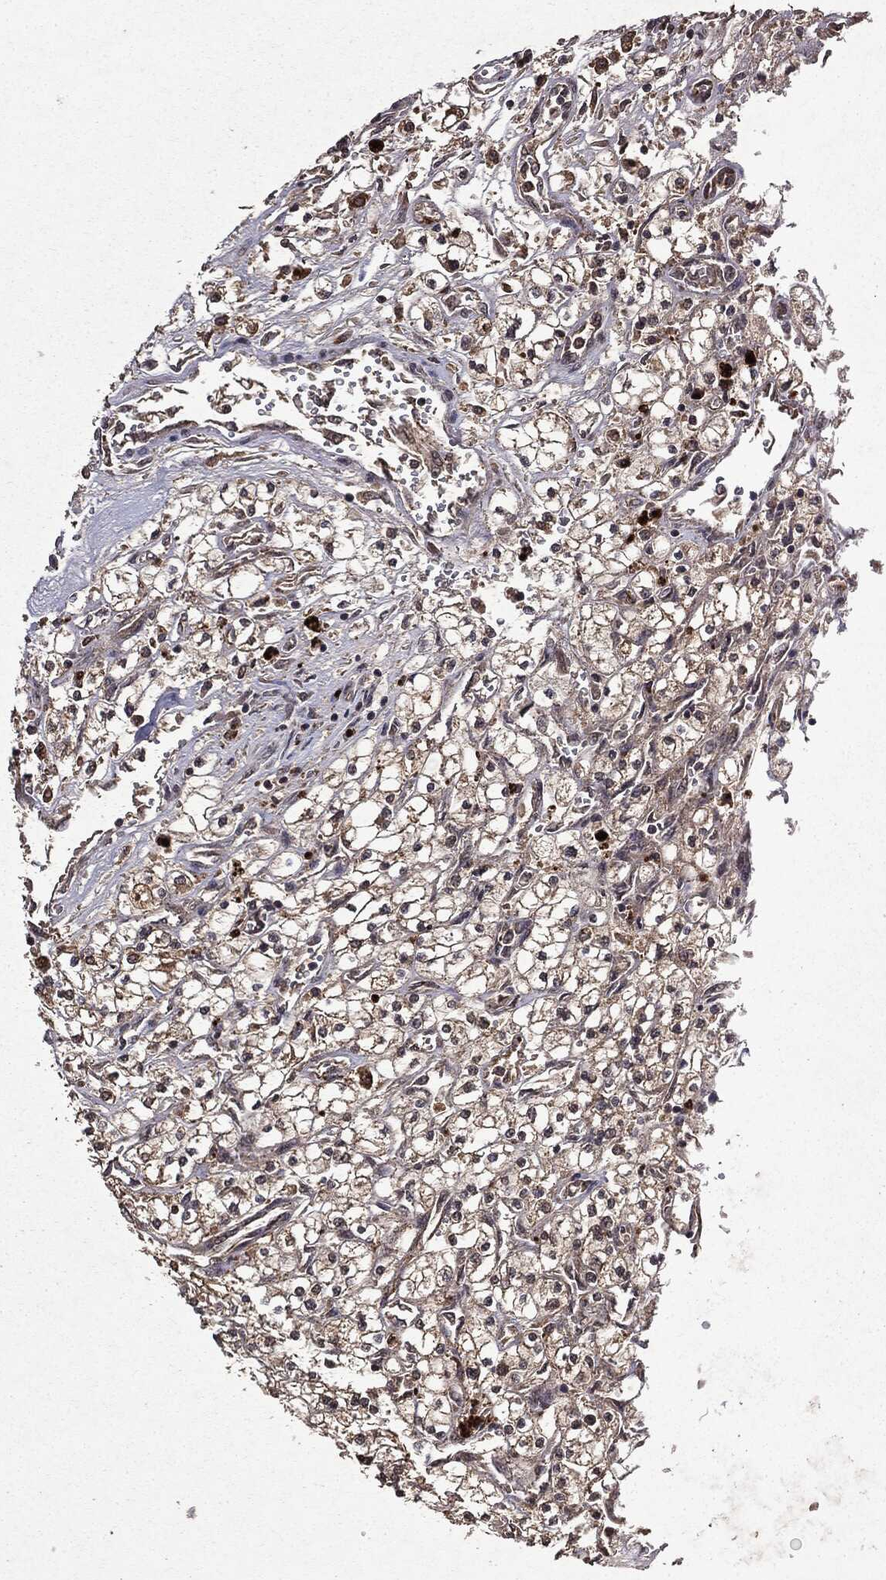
{"staining": {"intensity": "weak", "quantity": "25%-75%", "location": "cytoplasmic/membranous"}, "tissue": "renal cancer", "cell_type": "Tumor cells", "image_type": "cancer", "snomed": [{"axis": "morphology", "description": "Adenocarcinoma, NOS"}, {"axis": "topography", "description": "Kidney"}], "caption": "Protein staining of renal adenocarcinoma tissue demonstrates weak cytoplasmic/membranous positivity in about 25%-75% of tumor cells.", "gene": "MTOR", "patient": {"sex": "male", "age": 80}}